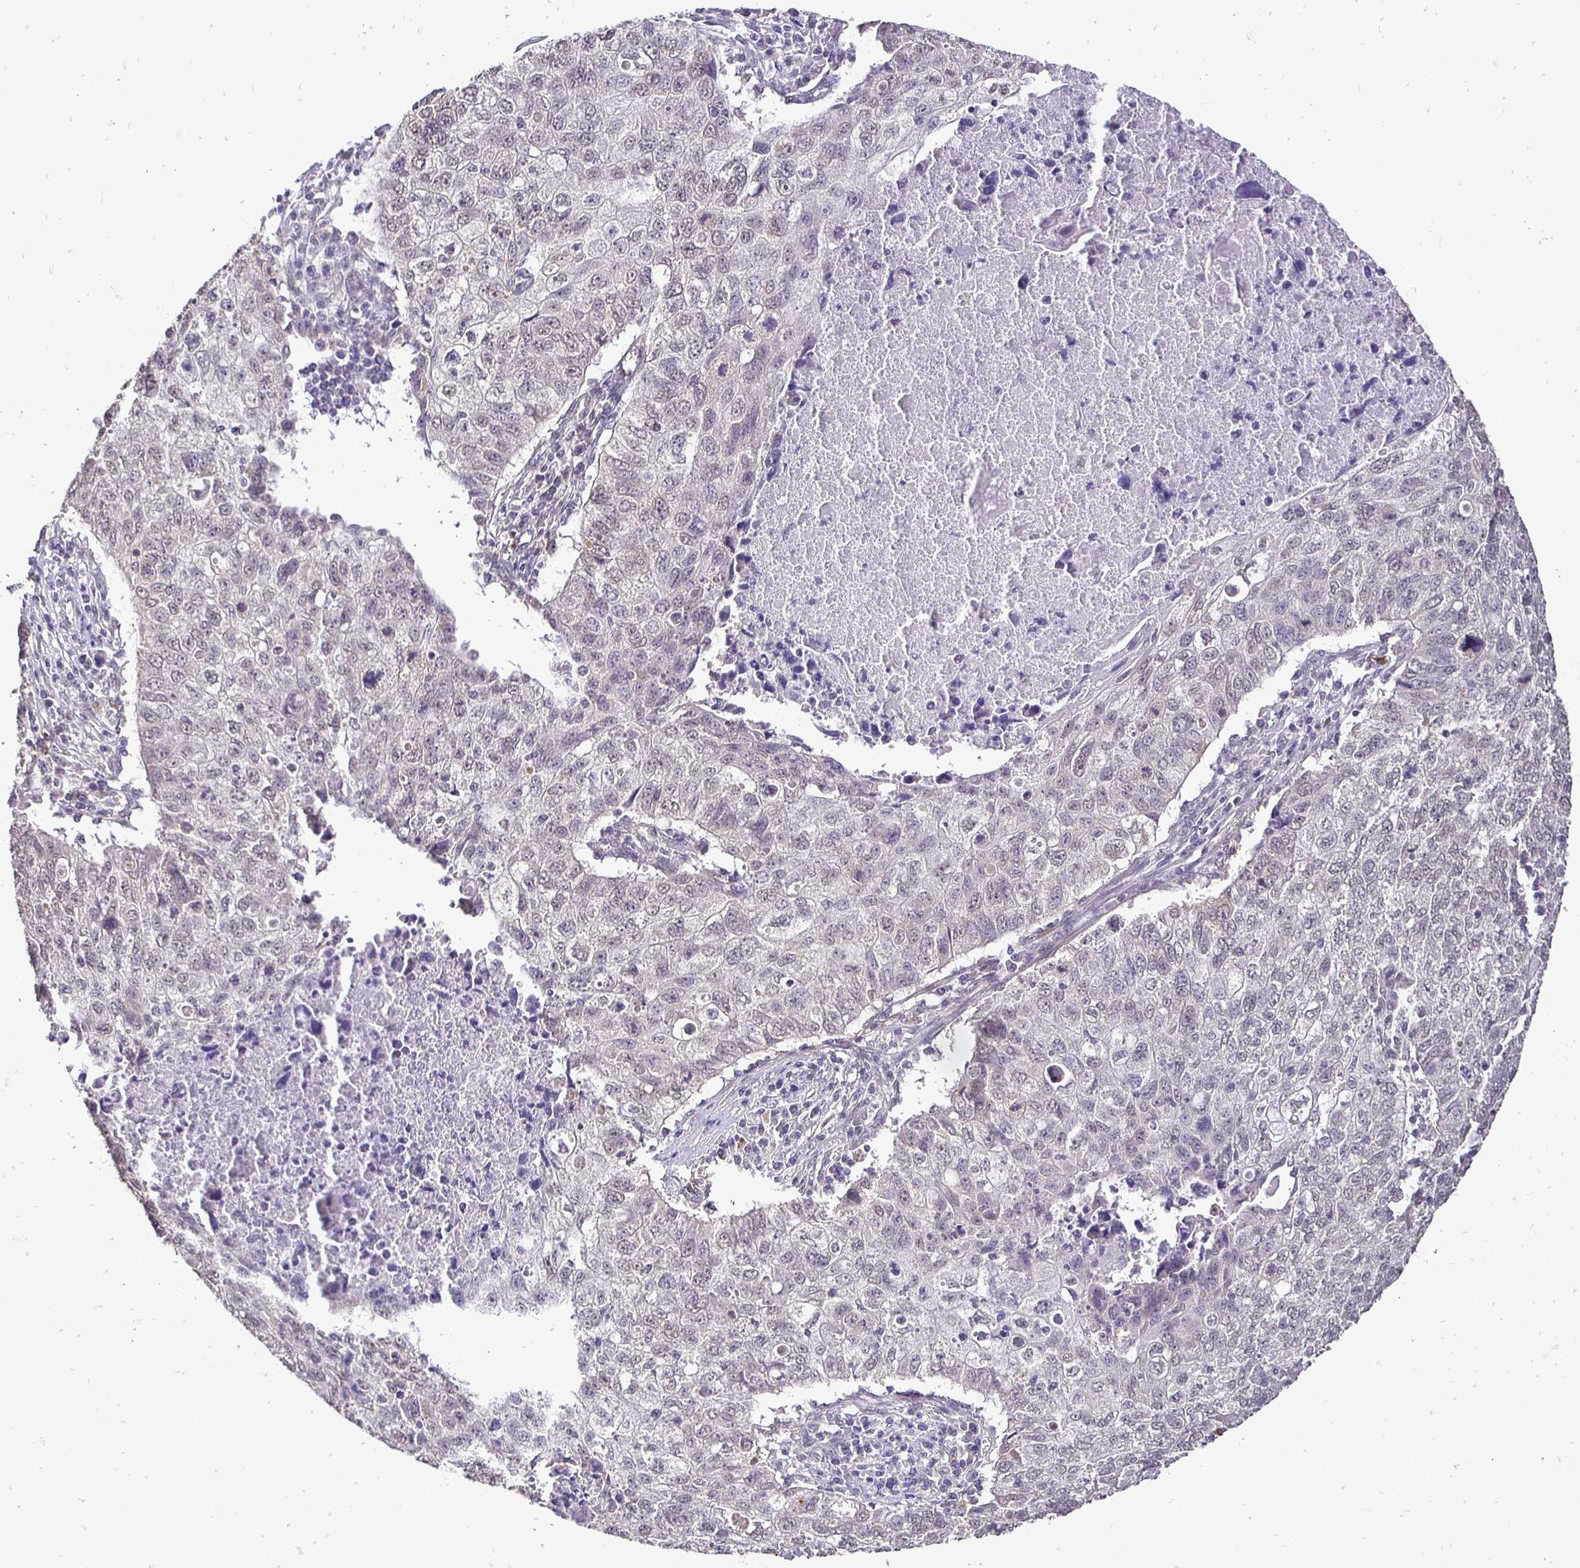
{"staining": {"intensity": "negative", "quantity": "none", "location": "none"}, "tissue": "lung cancer", "cell_type": "Tumor cells", "image_type": "cancer", "snomed": [{"axis": "morphology", "description": "Normal morphology"}, {"axis": "morphology", "description": "Aneuploidy"}, {"axis": "morphology", "description": "Squamous cell carcinoma, NOS"}, {"axis": "topography", "description": "Lymph node"}, {"axis": "topography", "description": "Lung"}], "caption": "Immunohistochemistry image of neoplastic tissue: human lung squamous cell carcinoma stained with DAB reveals no significant protein expression in tumor cells.", "gene": "RHEBL1", "patient": {"sex": "female", "age": 76}}